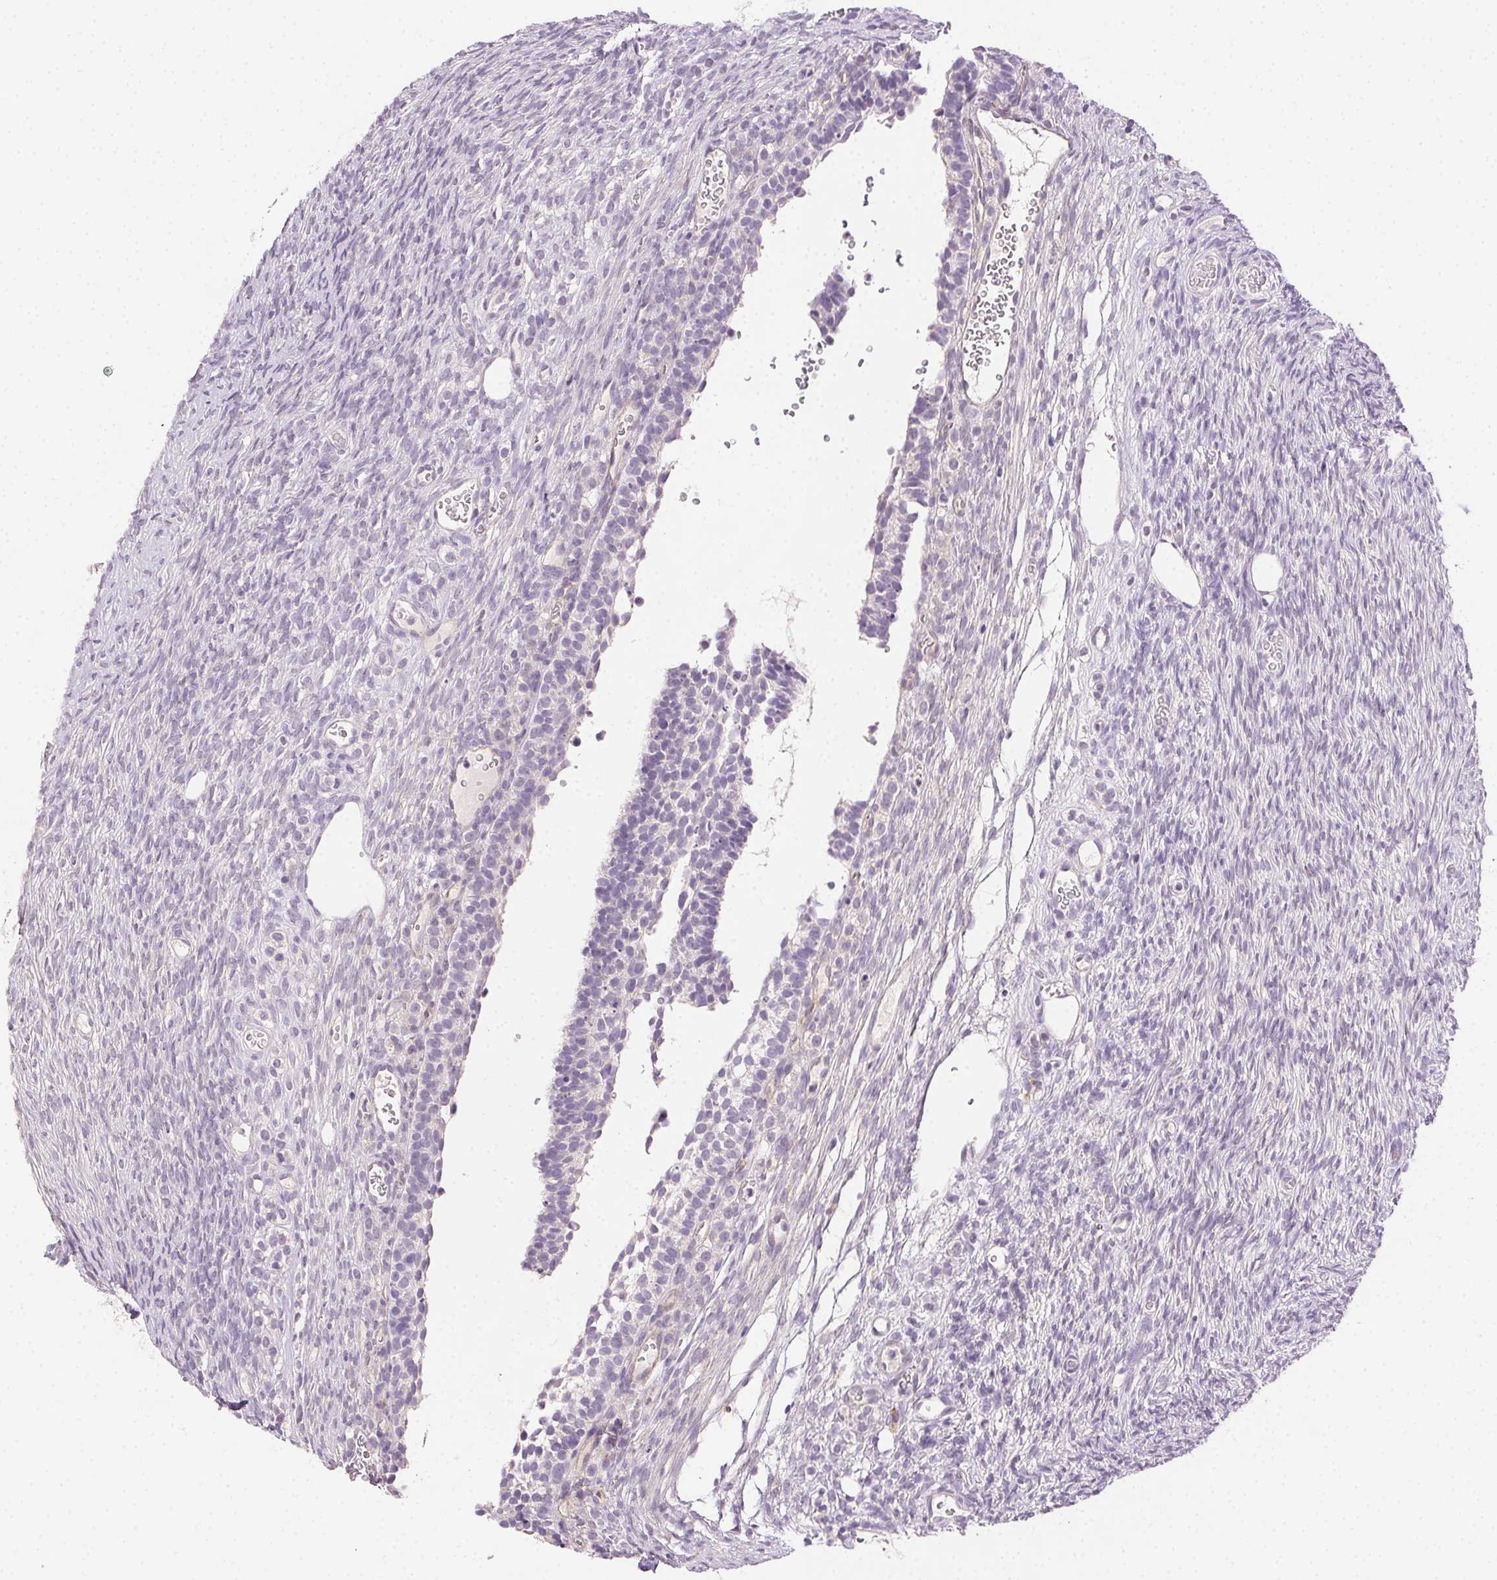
{"staining": {"intensity": "negative", "quantity": "none", "location": "none"}, "tissue": "ovary", "cell_type": "Follicle cells", "image_type": "normal", "snomed": [{"axis": "morphology", "description": "Normal tissue, NOS"}, {"axis": "topography", "description": "Ovary"}], "caption": "This is an immunohistochemistry (IHC) image of benign human ovary. There is no staining in follicle cells.", "gene": "AKAP5", "patient": {"sex": "female", "age": 34}}